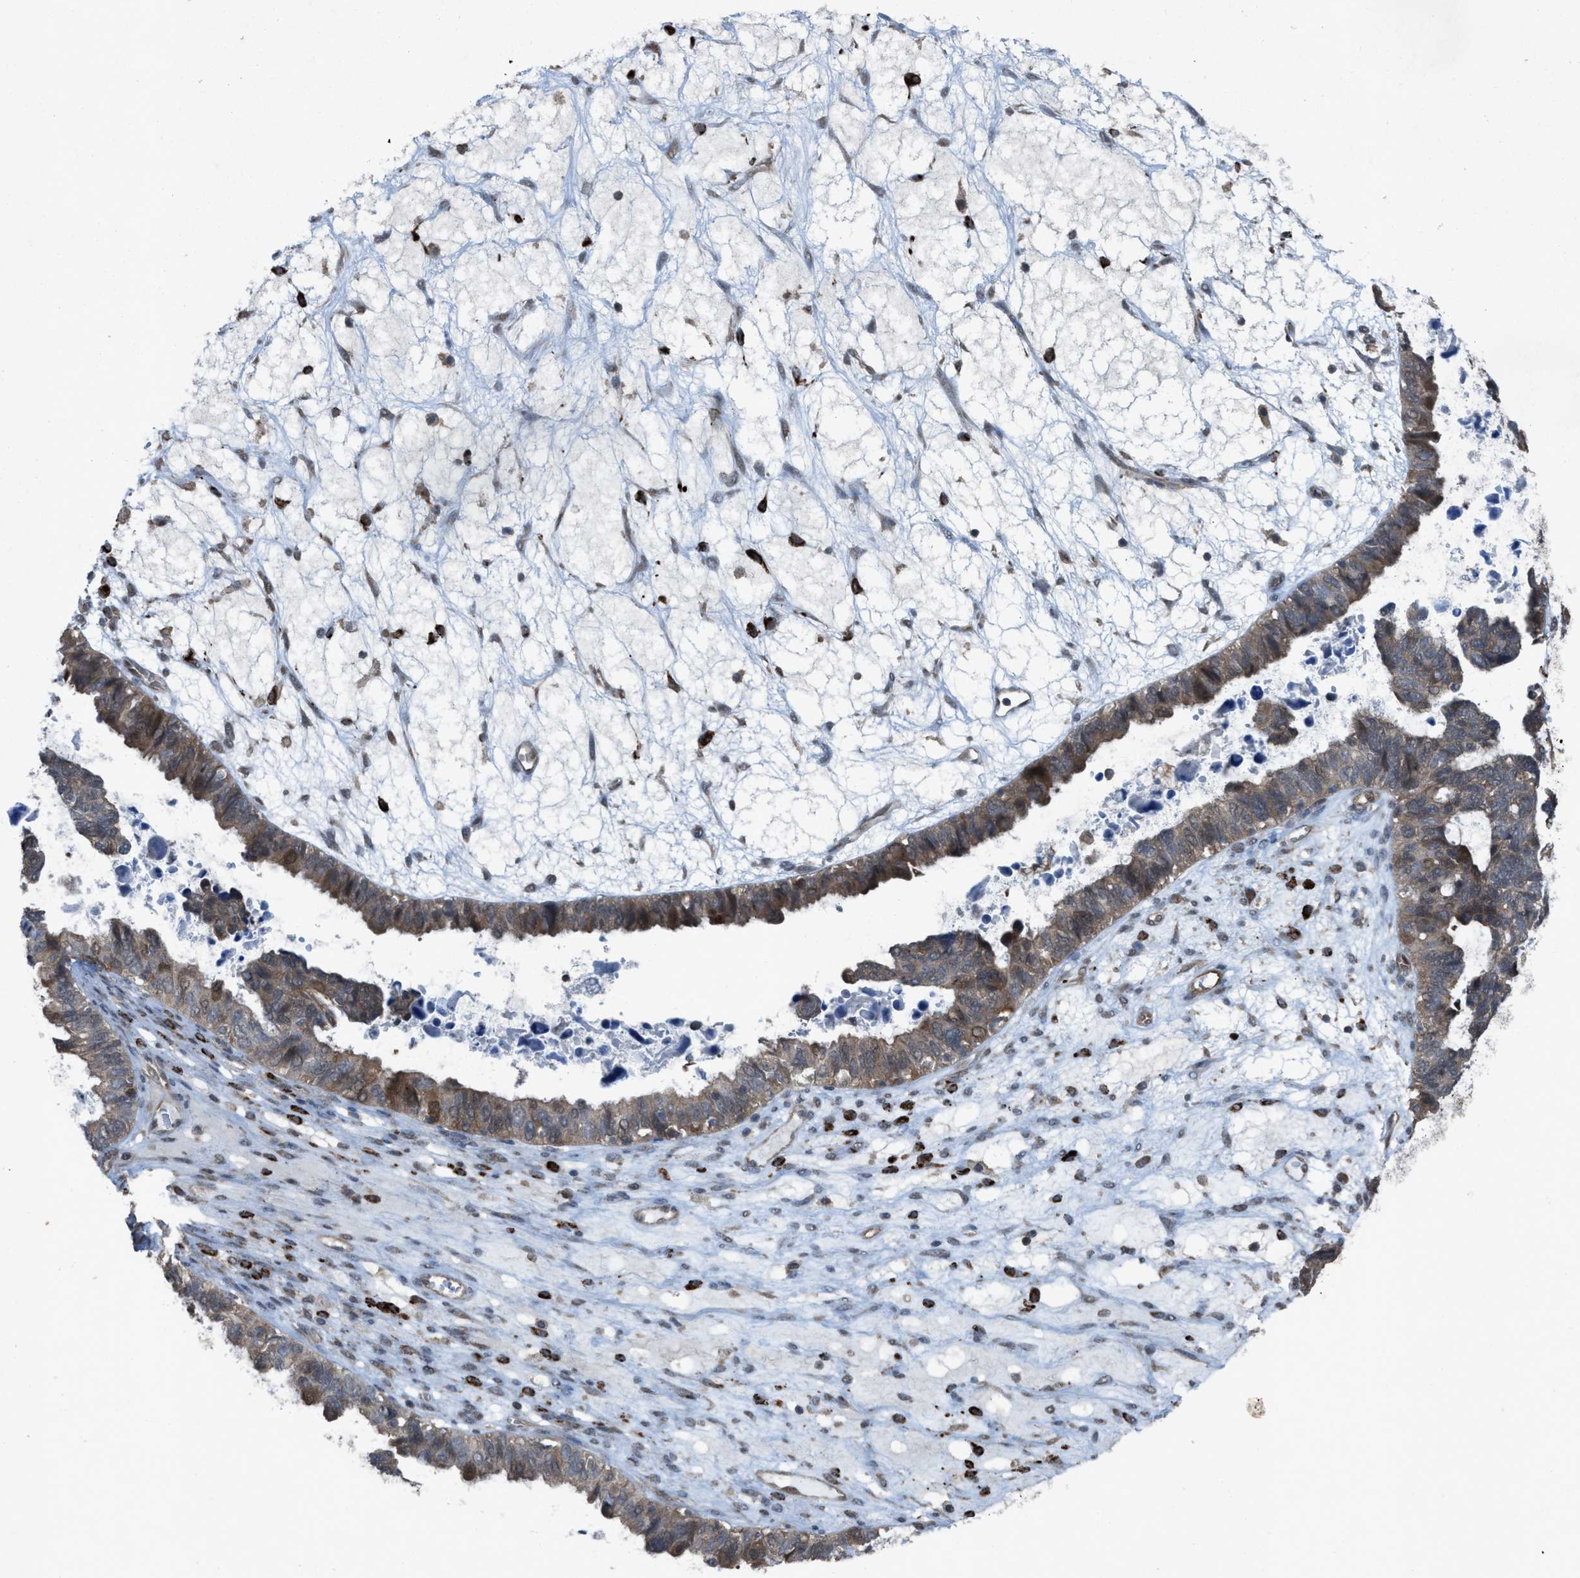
{"staining": {"intensity": "weak", "quantity": "<25%", "location": "cytoplasmic/membranous"}, "tissue": "ovarian cancer", "cell_type": "Tumor cells", "image_type": "cancer", "snomed": [{"axis": "morphology", "description": "Cystadenocarcinoma, serous, NOS"}, {"axis": "topography", "description": "Ovary"}], "caption": "Immunohistochemistry (IHC) histopathology image of ovarian serous cystadenocarcinoma stained for a protein (brown), which demonstrates no positivity in tumor cells.", "gene": "PLAA", "patient": {"sex": "female", "age": 79}}